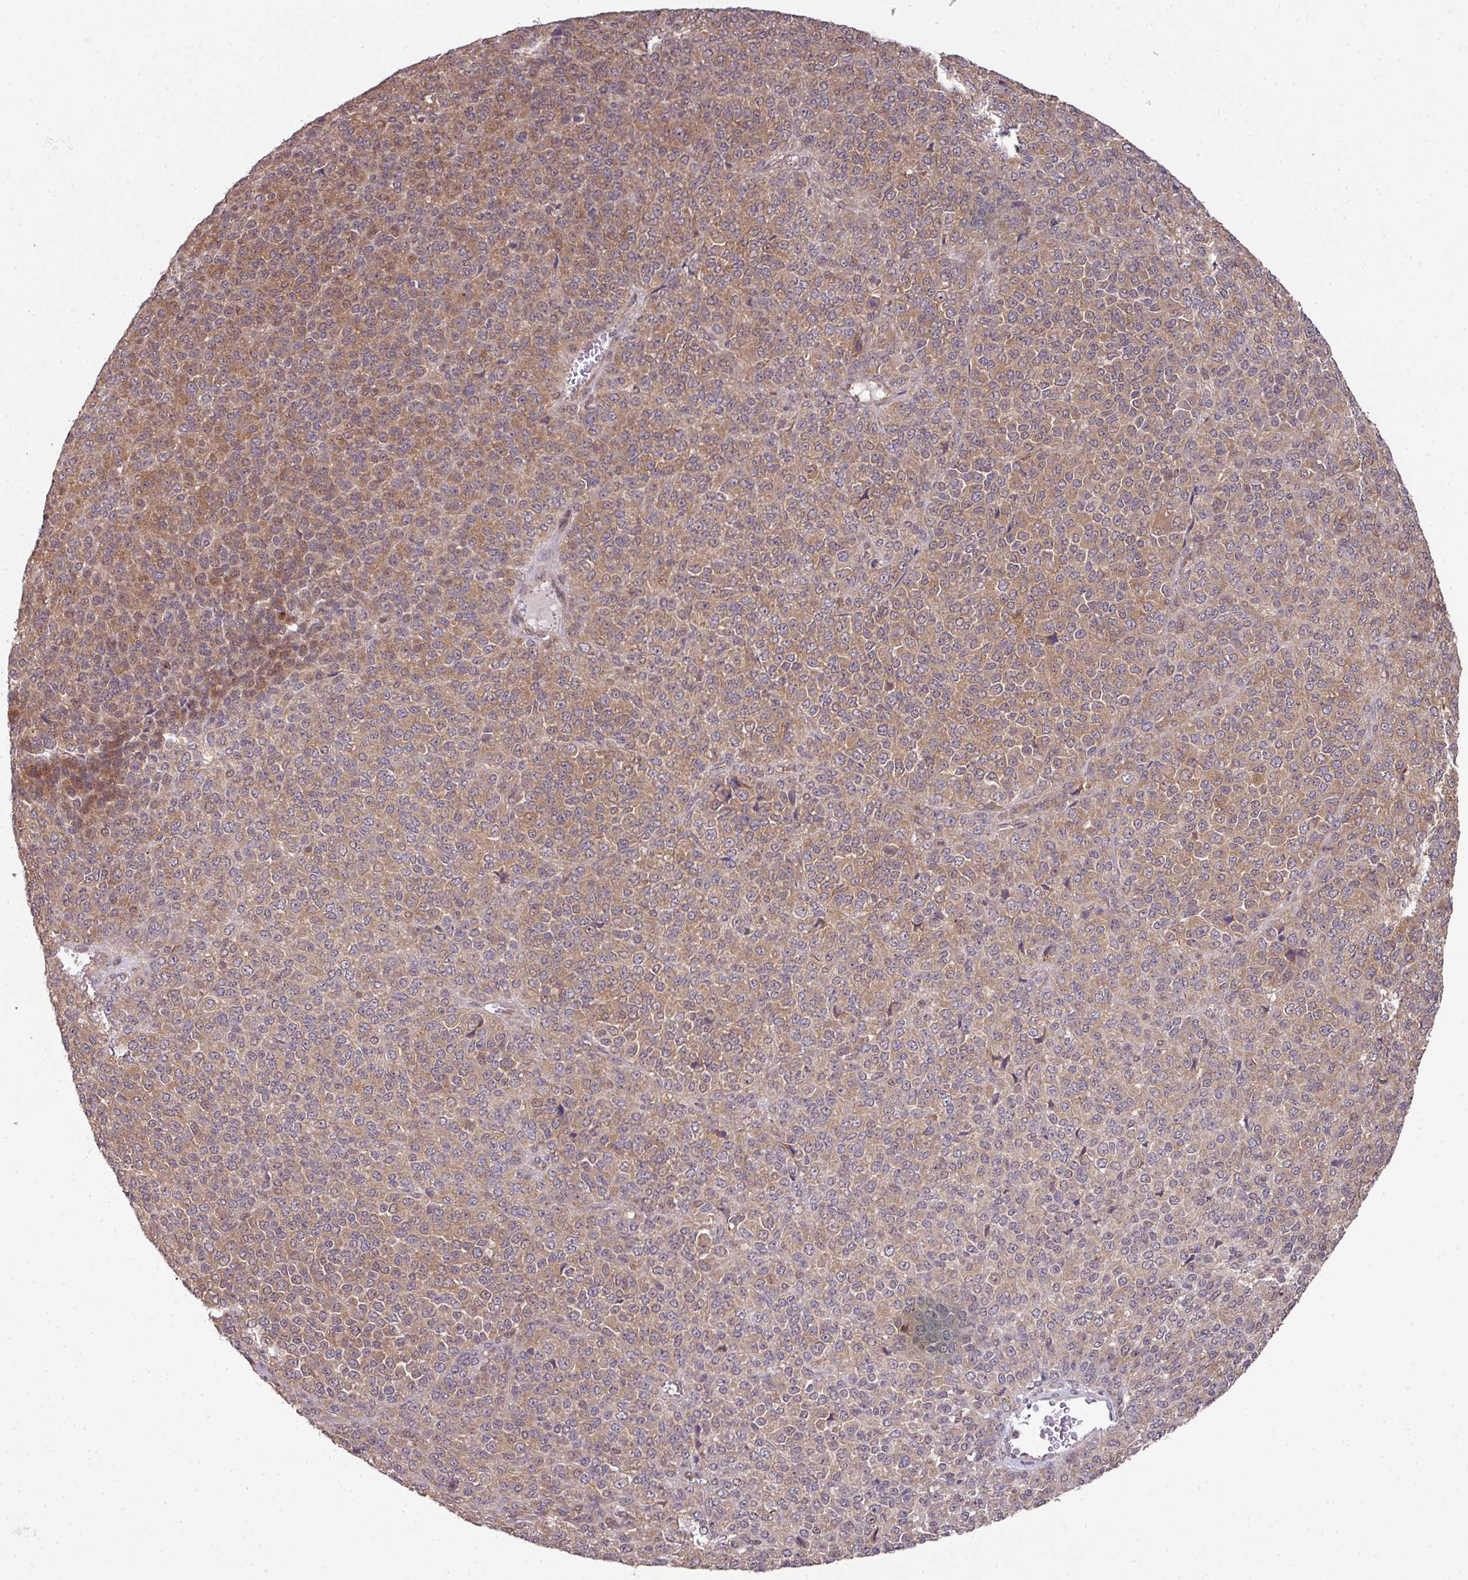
{"staining": {"intensity": "moderate", "quantity": ">75%", "location": "cytoplasmic/membranous"}, "tissue": "melanoma", "cell_type": "Tumor cells", "image_type": "cancer", "snomed": [{"axis": "morphology", "description": "Malignant melanoma, Metastatic site"}, {"axis": "topography", "description": "Brain"}], "caption": "This photomicrograph demonstrates immunohistochemistry (IHC) staining of malignant melanoma (metastatic site), with medium moderate cytoplasmic/membranous expression in about >75% of tumor cells.", "gene": "ANKRD18A", "patient": {"sex": "female", "age": 56}}